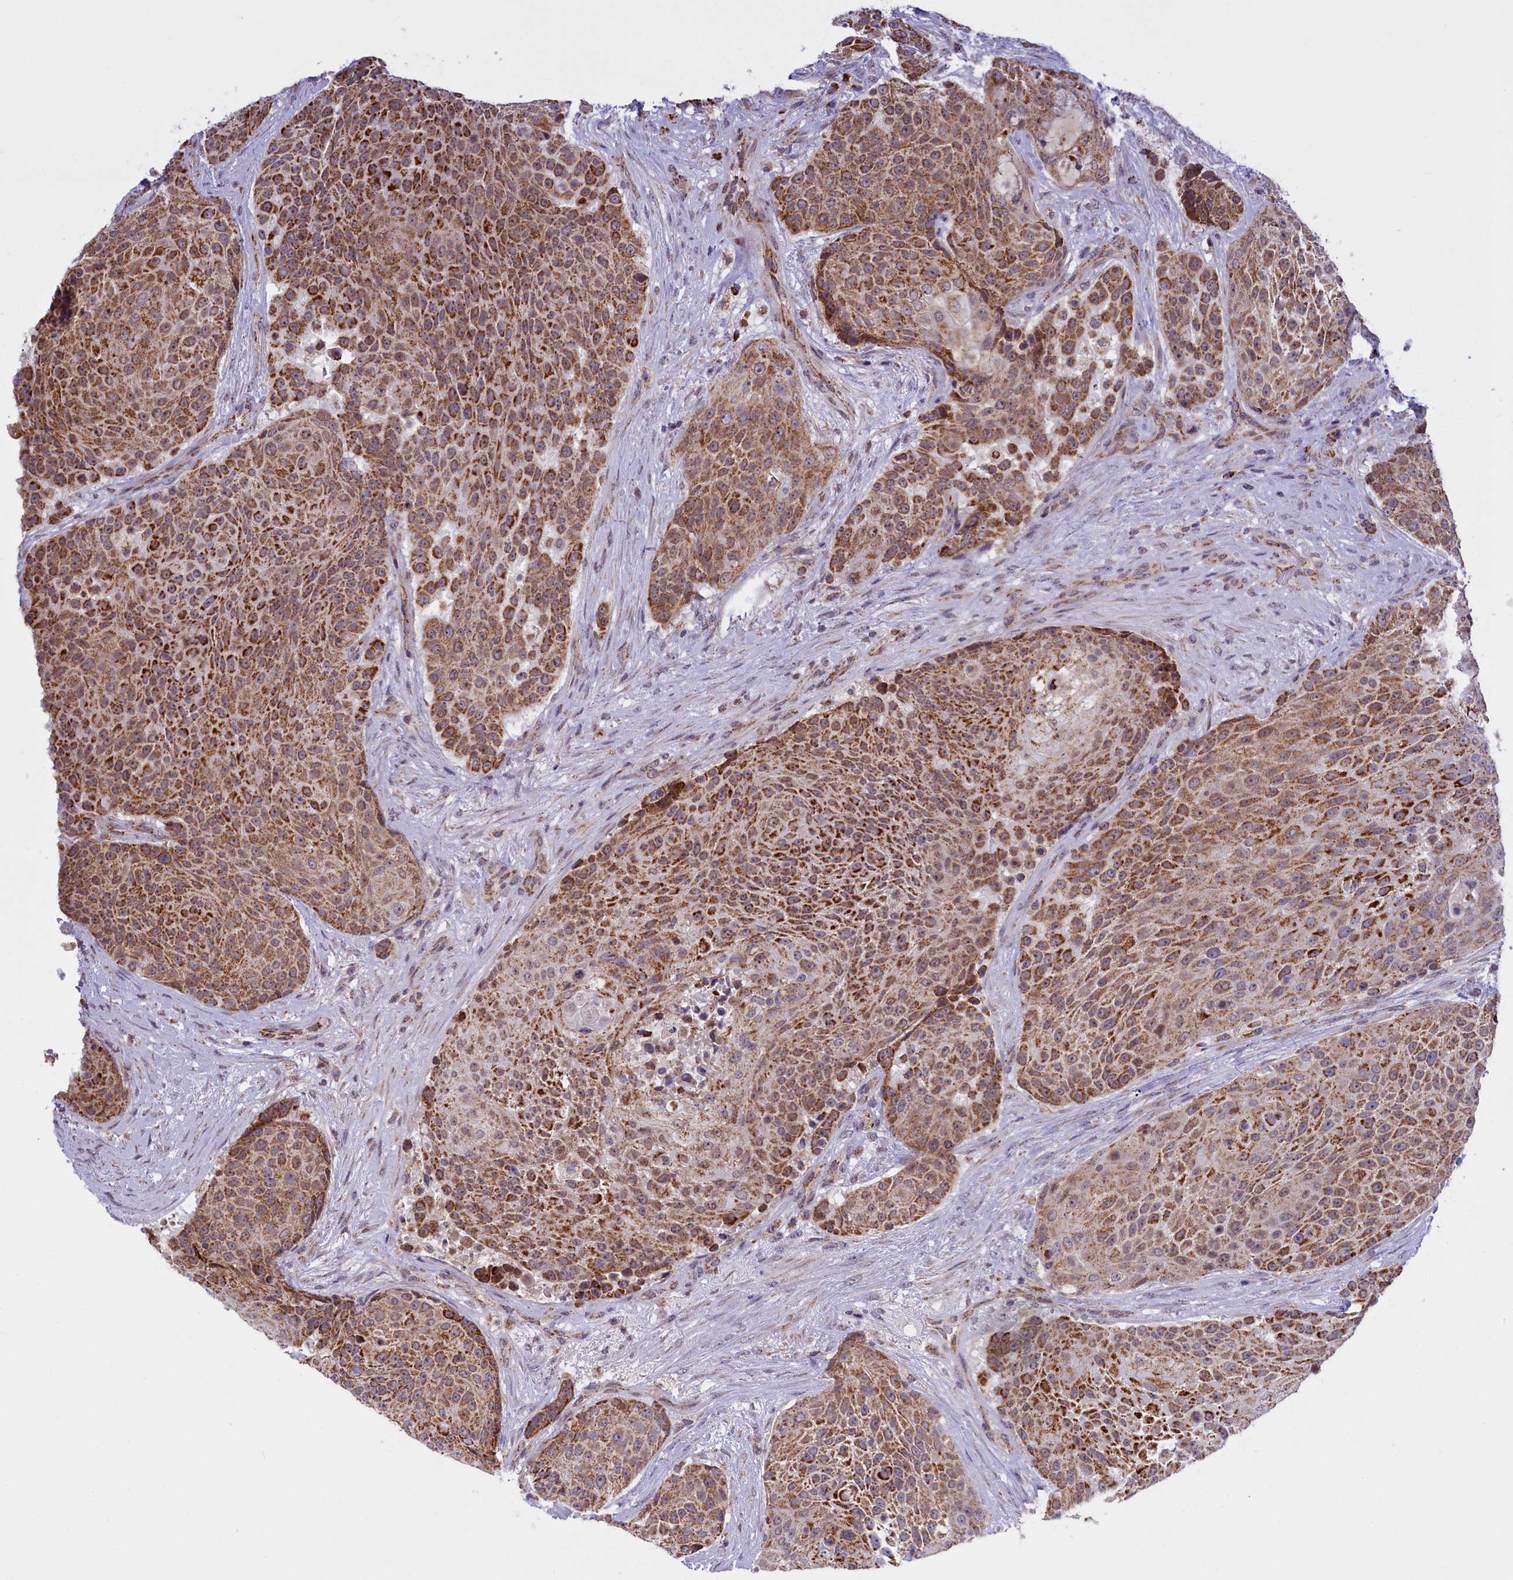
{"staining": {"intensity": "strong", "quantity": ">75%", "location": "cytoplasmic/membranous"}, "tissue": "urothelial cancer", "cell_type": "Tumor cells", "image_type": "cancer", "snomed": [{"axis": "morphology", "description": "Urothelial carcinoma, High grade"}, {"axis": "topography", "description": "Urinary bladder"}], "caption": "Immunohistochemical staining of human urothelial carcinoma (high-grade) demonstrates high levels of strong cytoplasmic/membranous protein staining in about >75% of tumor cells. (brown staining indicates protein expression, while blue staining denotes nuclei).", "gene": "FAM149B1", "patient": {"sex": "female", "age": 63}}